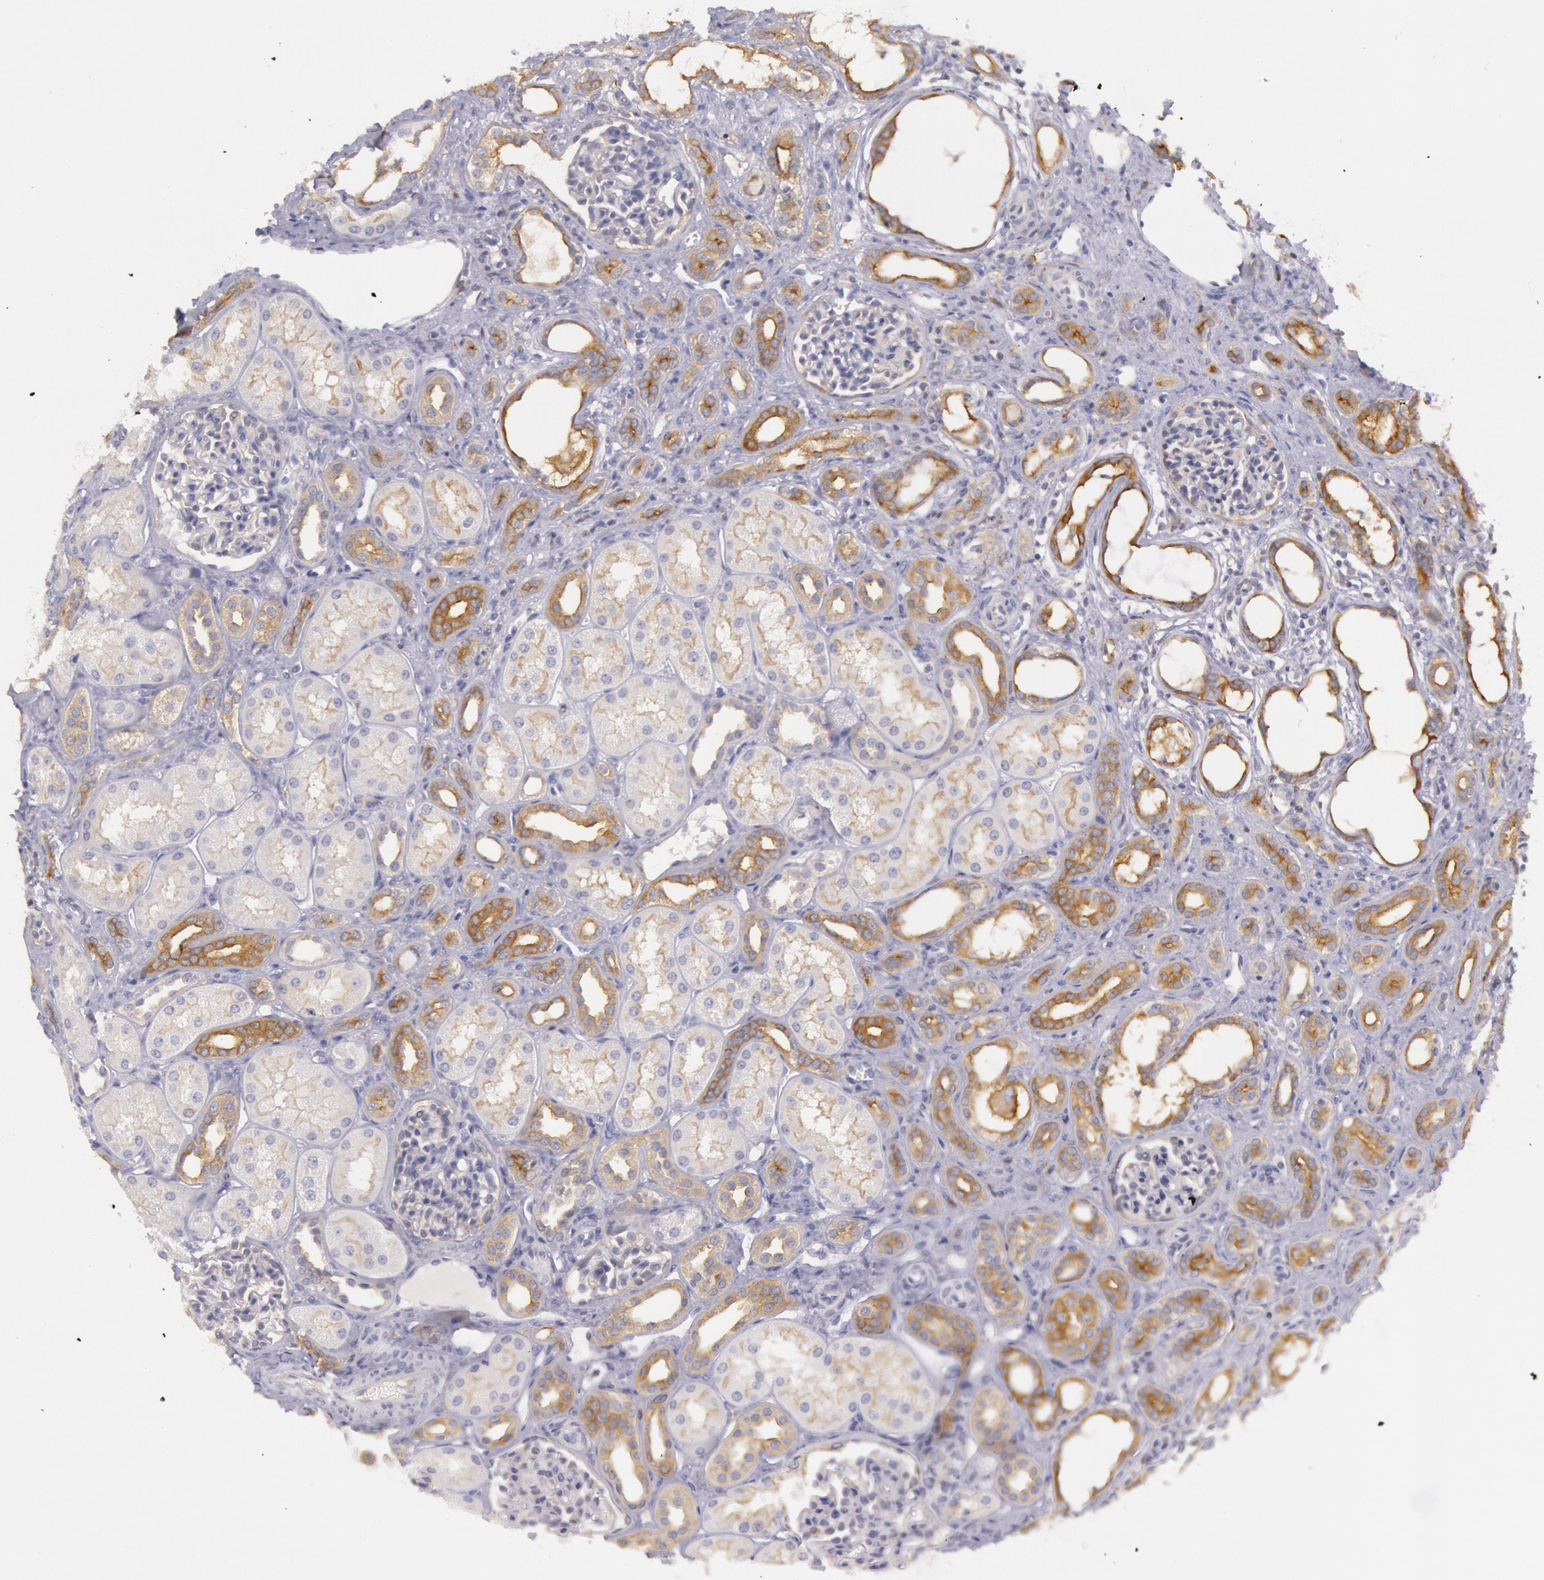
{"staining": {"intensity": "negative", "quantity": "none", "location": "none"}, "tissue": "kidney", "cell_type": "Cells in glomeruli", "image_type": "normal", "snomed": [{"axis": "morphology", "description": "Normal tissue, NOS"}, {"axis": "topography", "description": "Kidney"}], "caption": "Cells in glomeruli show no significant expression in benign kidney. (DAB (3,3'-diaminobenzidine) immunohistochemistry (IHC), high magnification).", "gene": "MYO5A", "patient": {"sex": "male", "age": 7}}